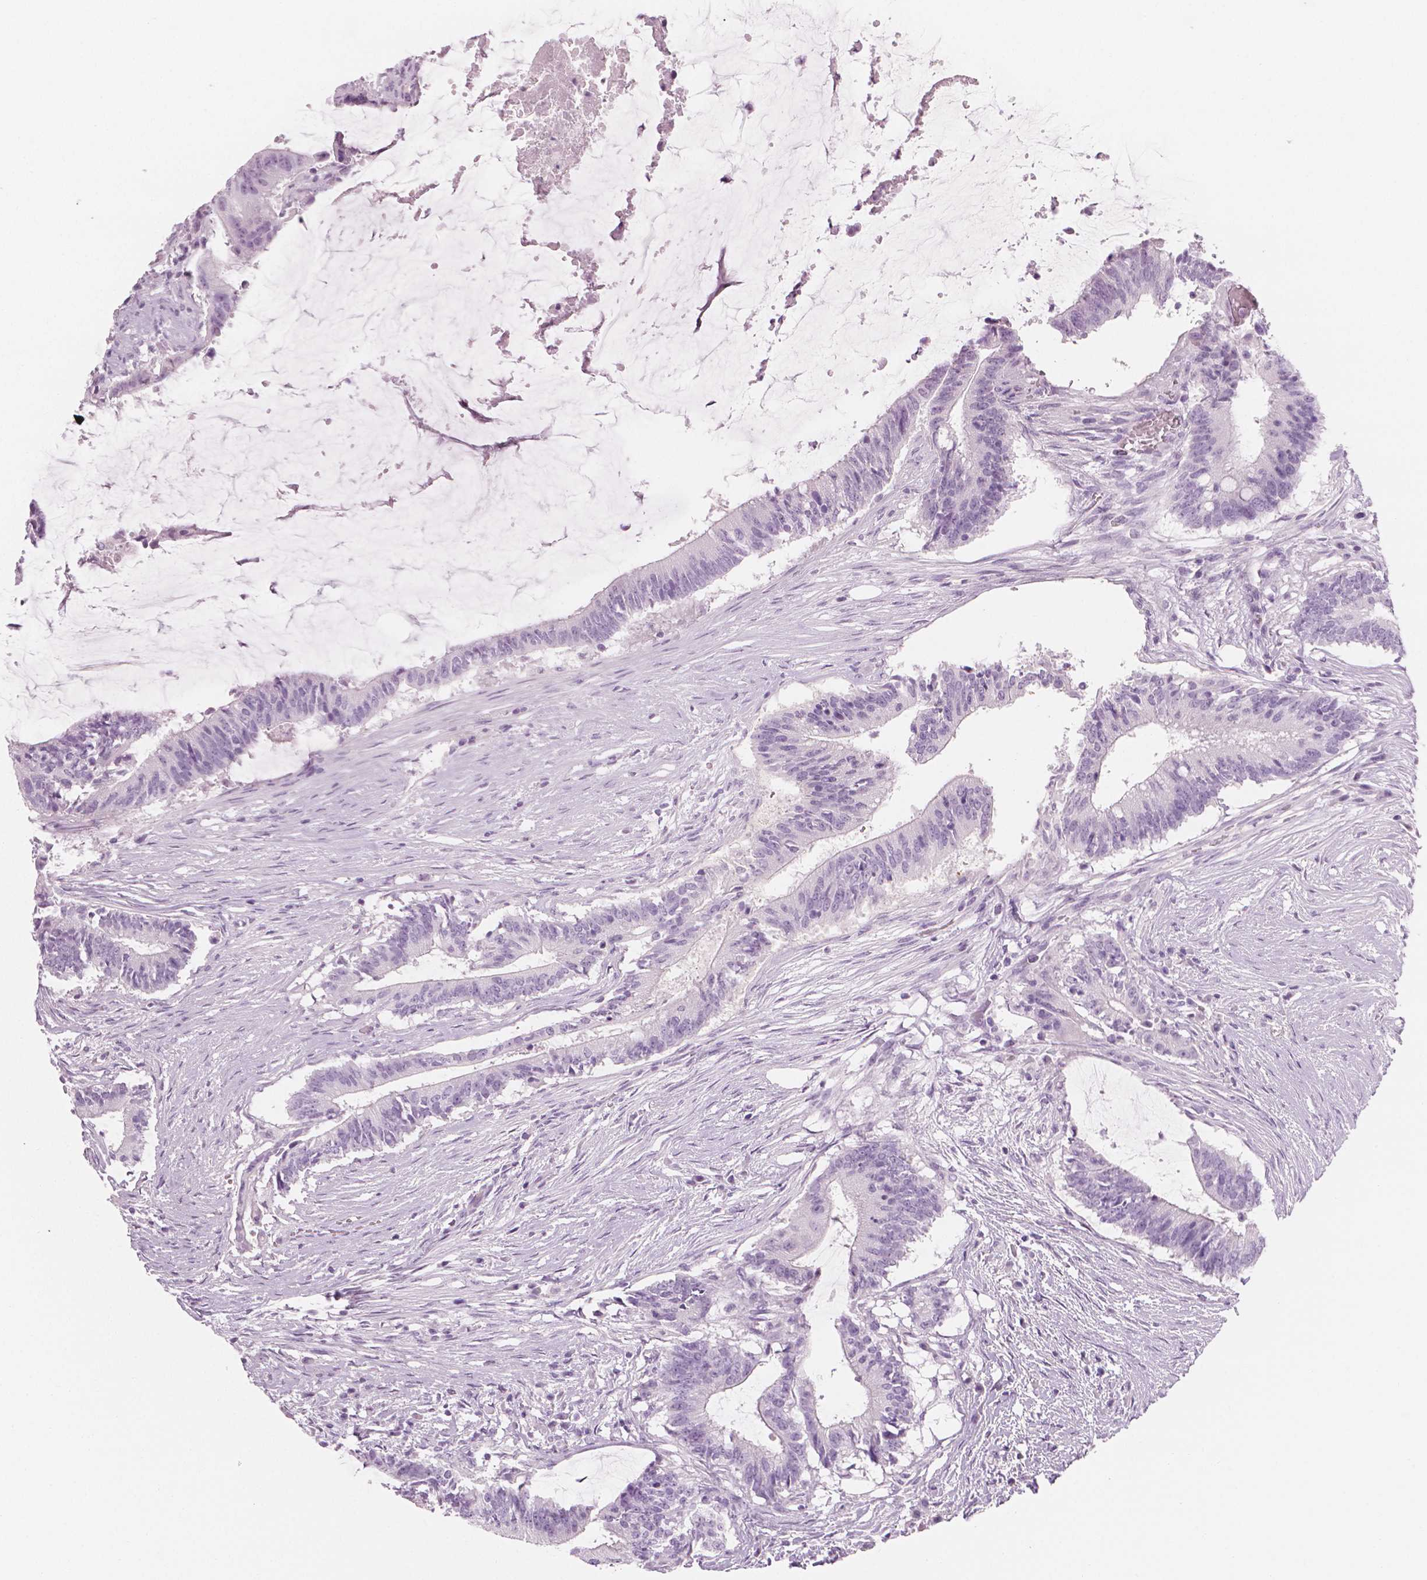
{"staining": {"intensity": "negative", "quantity": "none", "location": "none"}, "tissue": "colorectal cancer", "cell_type": "Tumor cells", "image_type": "cancer", "snomed": [{"axis": "morphology", "description": "Adenocarcinoma, NOS"}, {"axis": "topography", "description": "Colon"}], "caption": "This is an IHC histopathology image of colorectal cancer. There is no expression in tumor cells.", "gene": "PLIN4", "patient": {"sex": "female", "age": 43}}